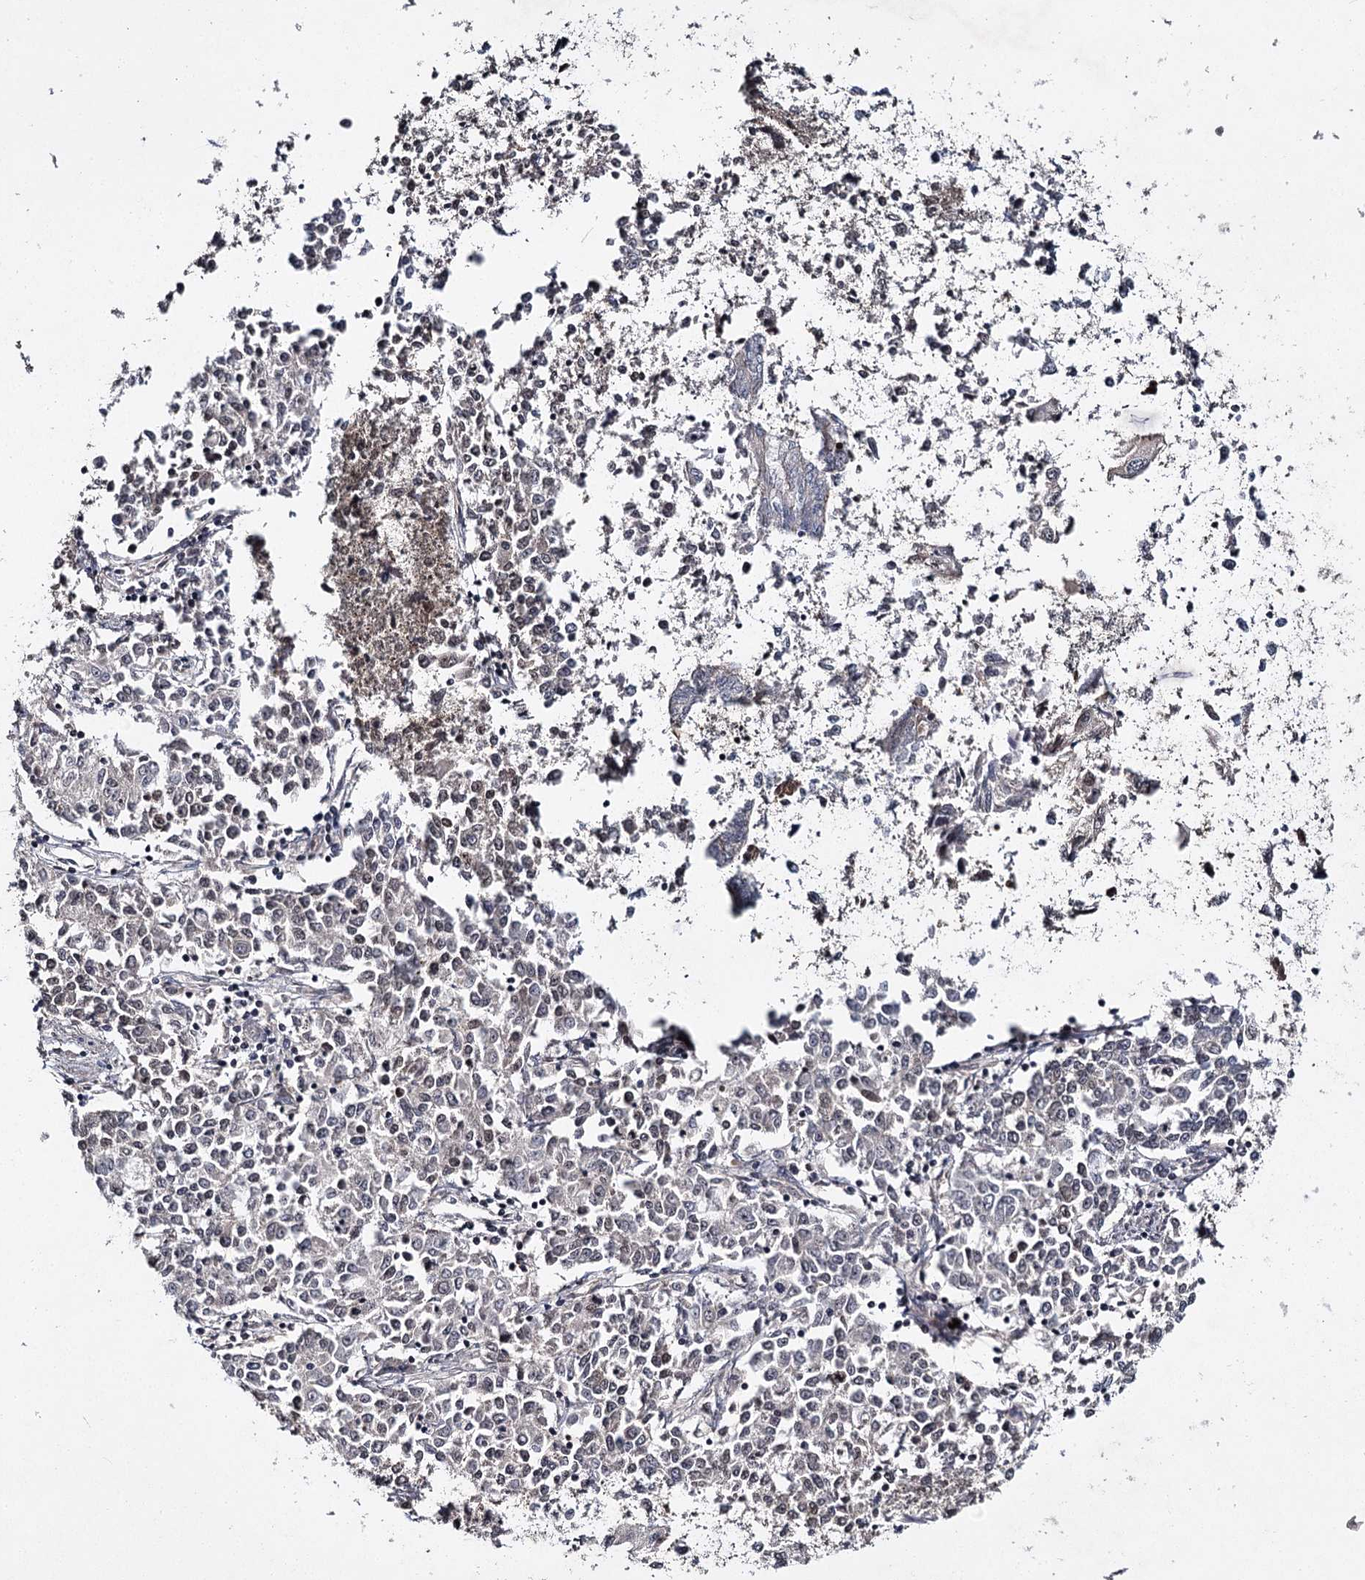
{"staining": {"intensity": "negative", "quantity": "none", "location": "none"}, "tissue": "endometrial cancer", "cell_type": "Tumor cells", "image_type": "cancer", "snomed": [{"axis": "morphology", "description": "Adenocarcinoma, NOS"}, {"axis": "topography", "description": "Endometrium"}], "caption": "Endometrial cancer was stained to show a protein in brown. There is no significant positivity in tumor cells. Nuclei are stained in blue.", "gene": "DCUN1D4", "patient": {"sex": "female", "age": 50}}